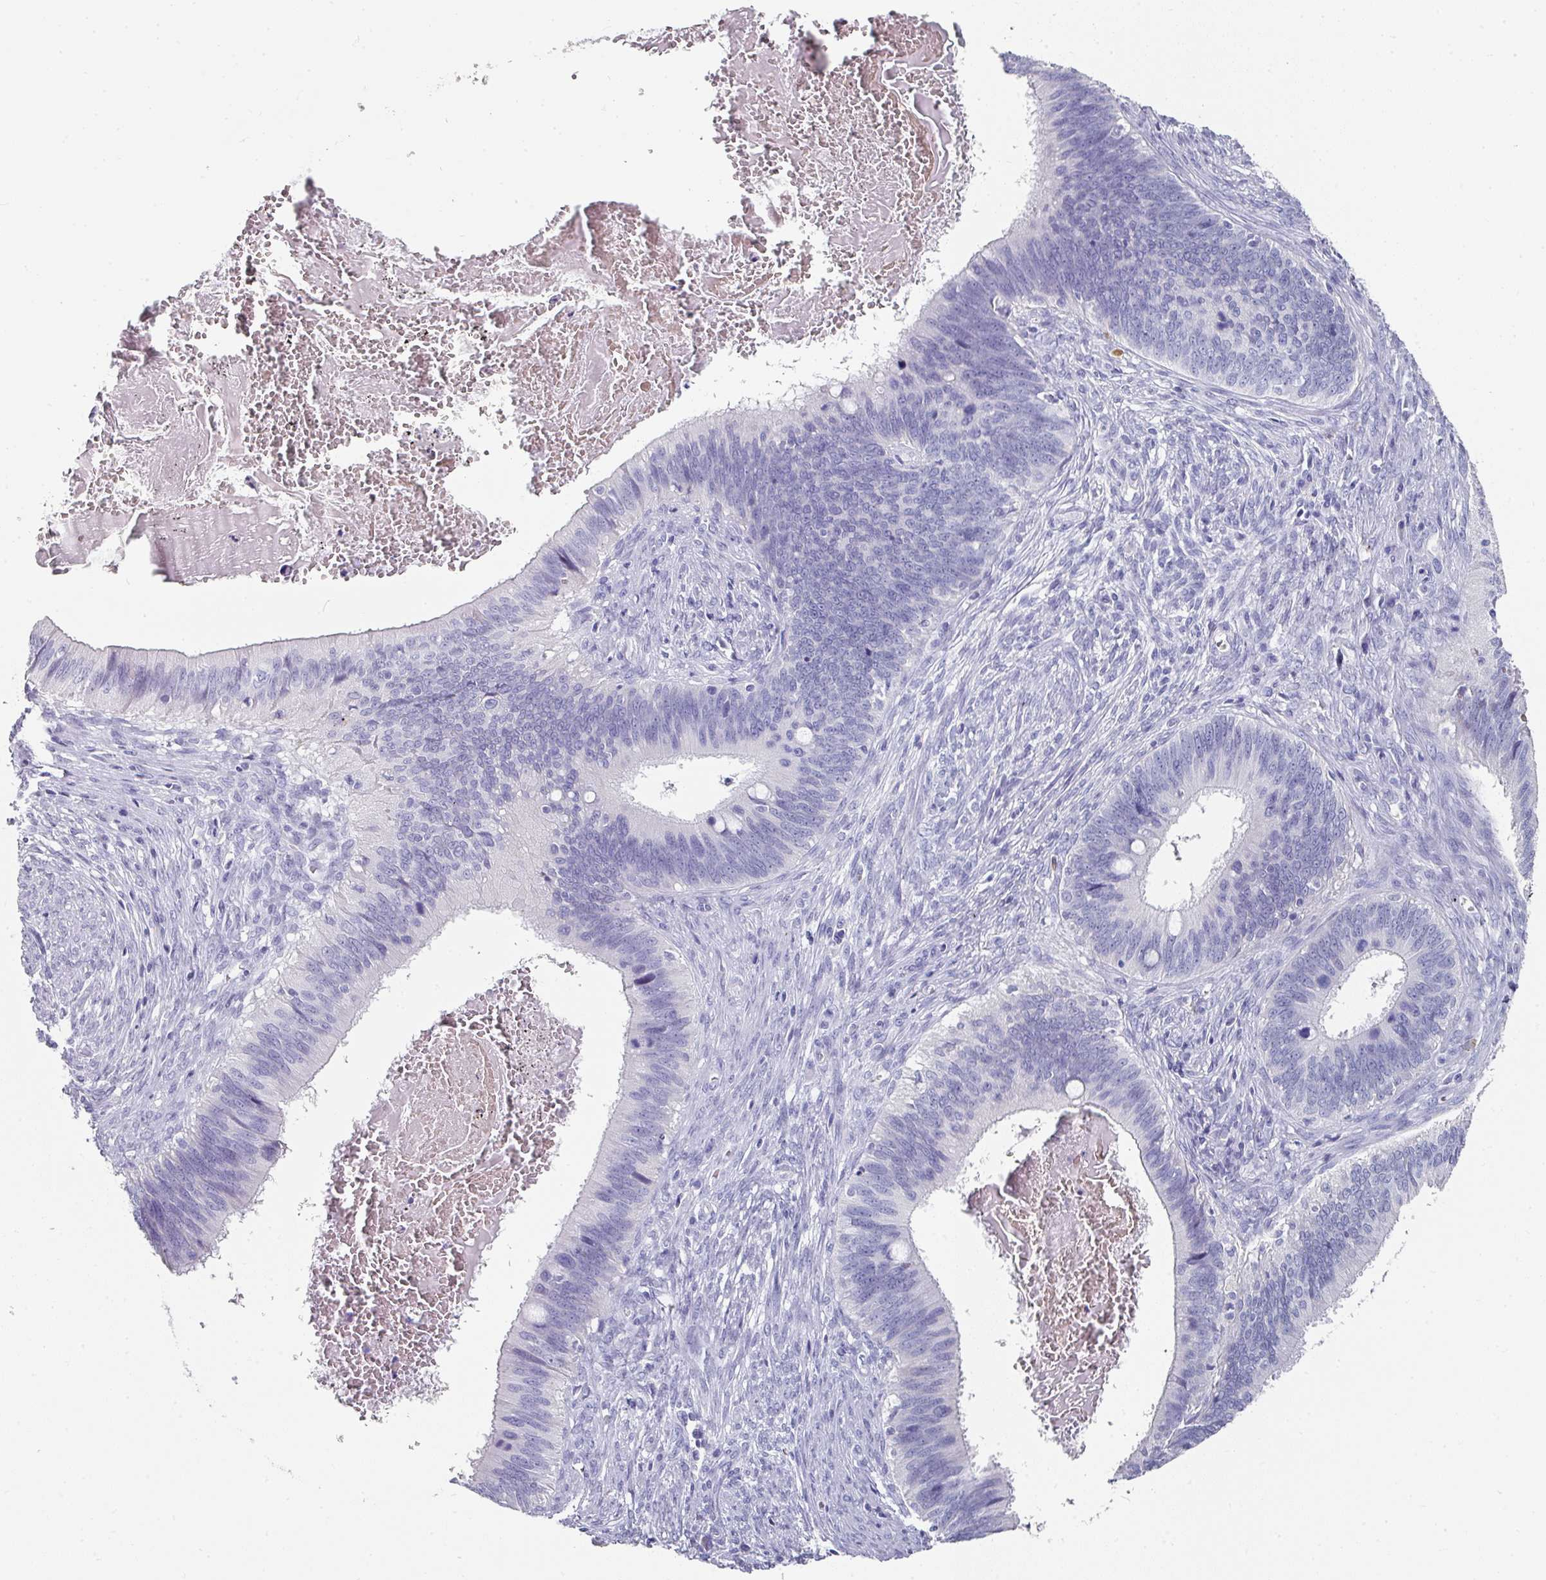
{"staining": {"intensity": "negative", "quantity": "none", "location": "none"}, "tissue": "cervical cancer", "cell_type": "Tumor cells", "image_type": "cancer", "snomed": [{"axis": "morphology", "description": "Adenocarcinoma, NOS"}, {"axis": "topography", "description": "Cervix"}], "caption": "Immunohistochemistry micrograph of neoplastic tissue: cervical cancer (adenocarcinoma) stained with DAB reveals no significant protein expression in tumor cells. (DAB (3,3'-diaminobenzidine) immunohistochemistry visualized using brightfield microscopy, high magnification).", "gene": "SETBP1", "patient": {"sex": "female", "age": 42}}